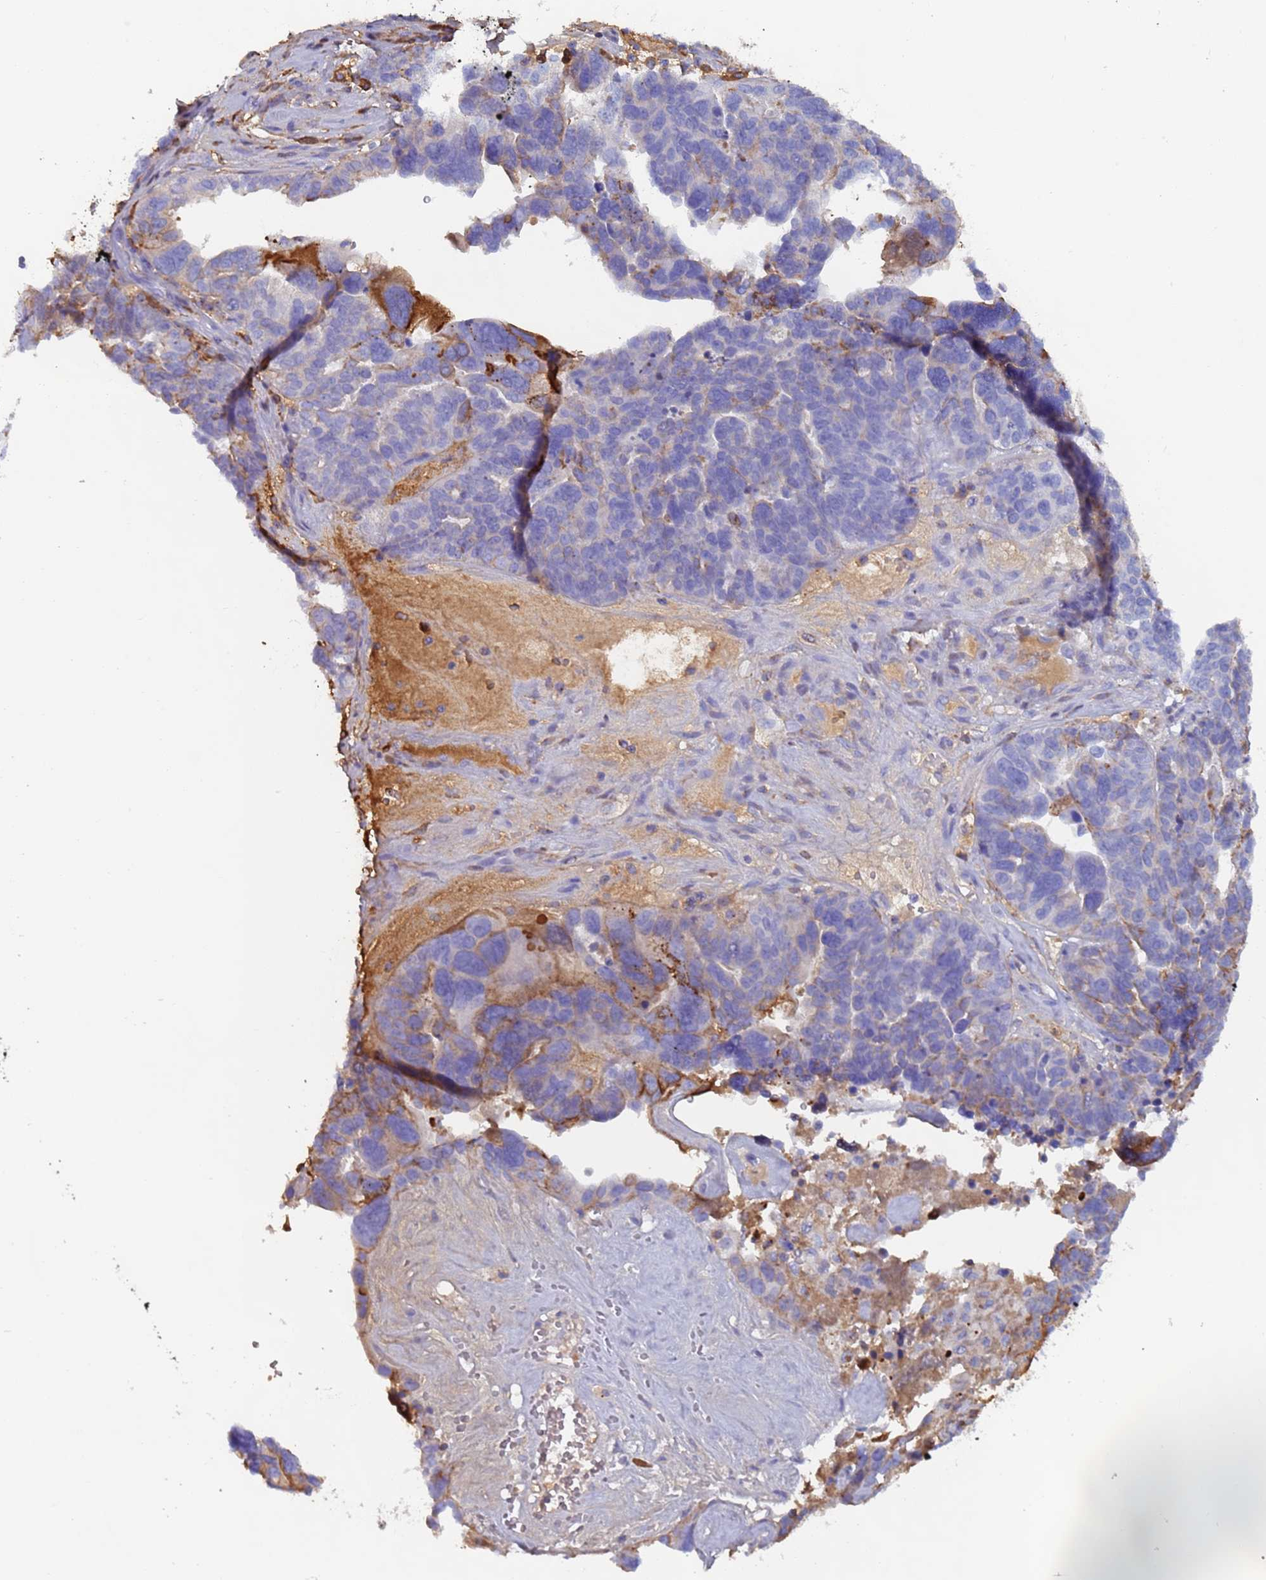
{"staining": {"intensity": "negative", "quantity": "none", "location": "none"}, "tissue": "ovarian cancer", "cell_type": "Tumor cells", "image_type": "cancer", "snomed": [{"axis": "morphology", "description": "Cystadenocarcinoma, serous, NOS"}, {"axis": "topography", "description": "Ovary"}], "caption": "The immunohistochemistry (IHC) photomicrograph has no significant expression in tumor cells of ovarian serous cystadenocarcinoma tissue. (Immunohistochemistry (ihc), brightfield microscopy, high magnification).", "gene": "CYSLTR2", "patient": {"sex": "female", "age": 59}}